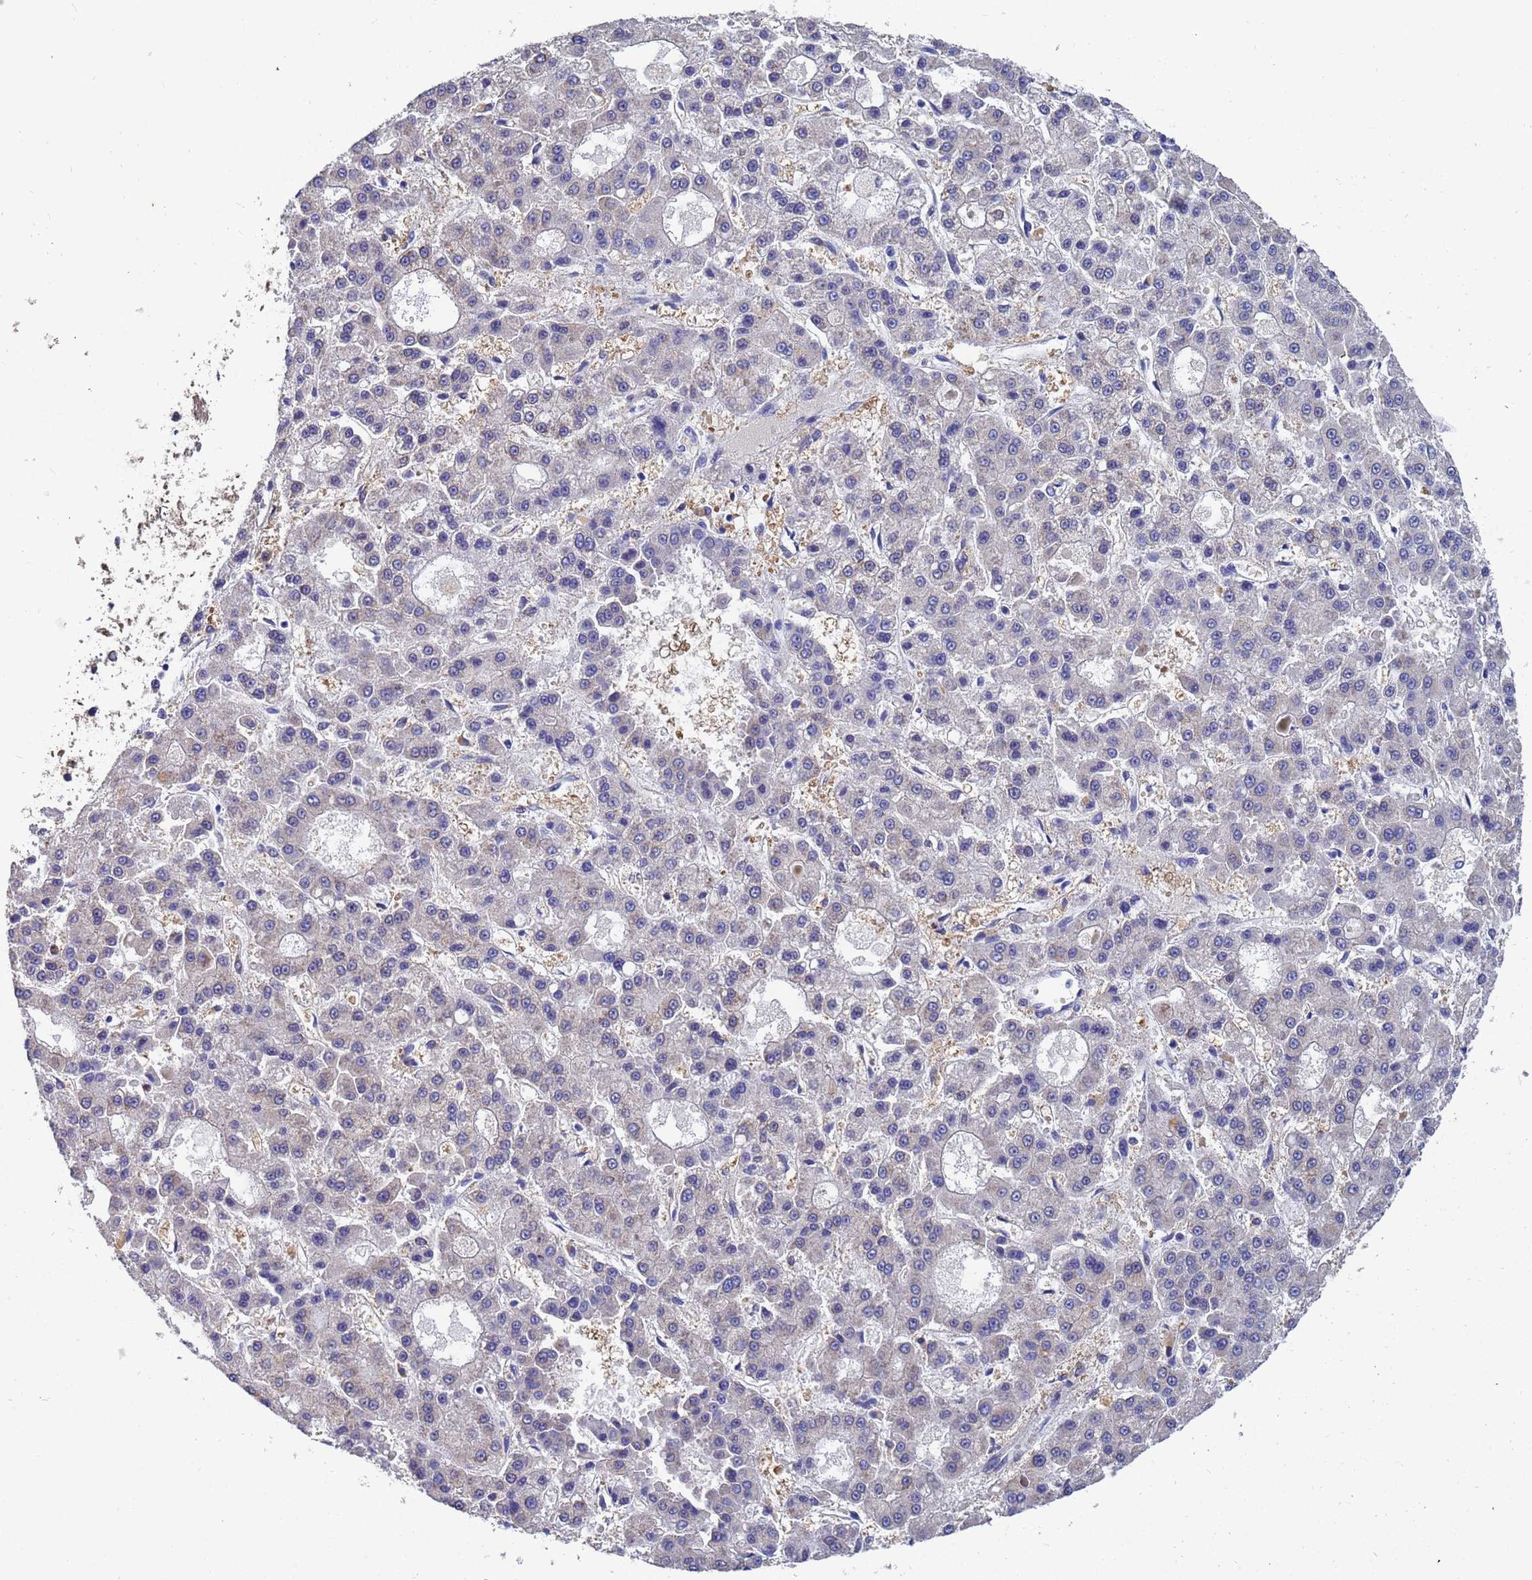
{"staining": {"intensity": "negative", "quantity": "none", "location": "none"}, "tissue": "liver cancer", "cell_type": "Tumor cells", "image_type": "cancer", "snomed": [{"axis": "morphology", "description": "Carcinoma, Hepatocellular, NOS"}, {"axis": "topography", "description": "Liver"}], "caption": "High power microscopy photomicrograph of an immunohistochemistry image of liver cancer, revealing no significant positivity in tumor cells.", "gene": "TTLL11", "patient": {"sex": "male", "age": 70}}